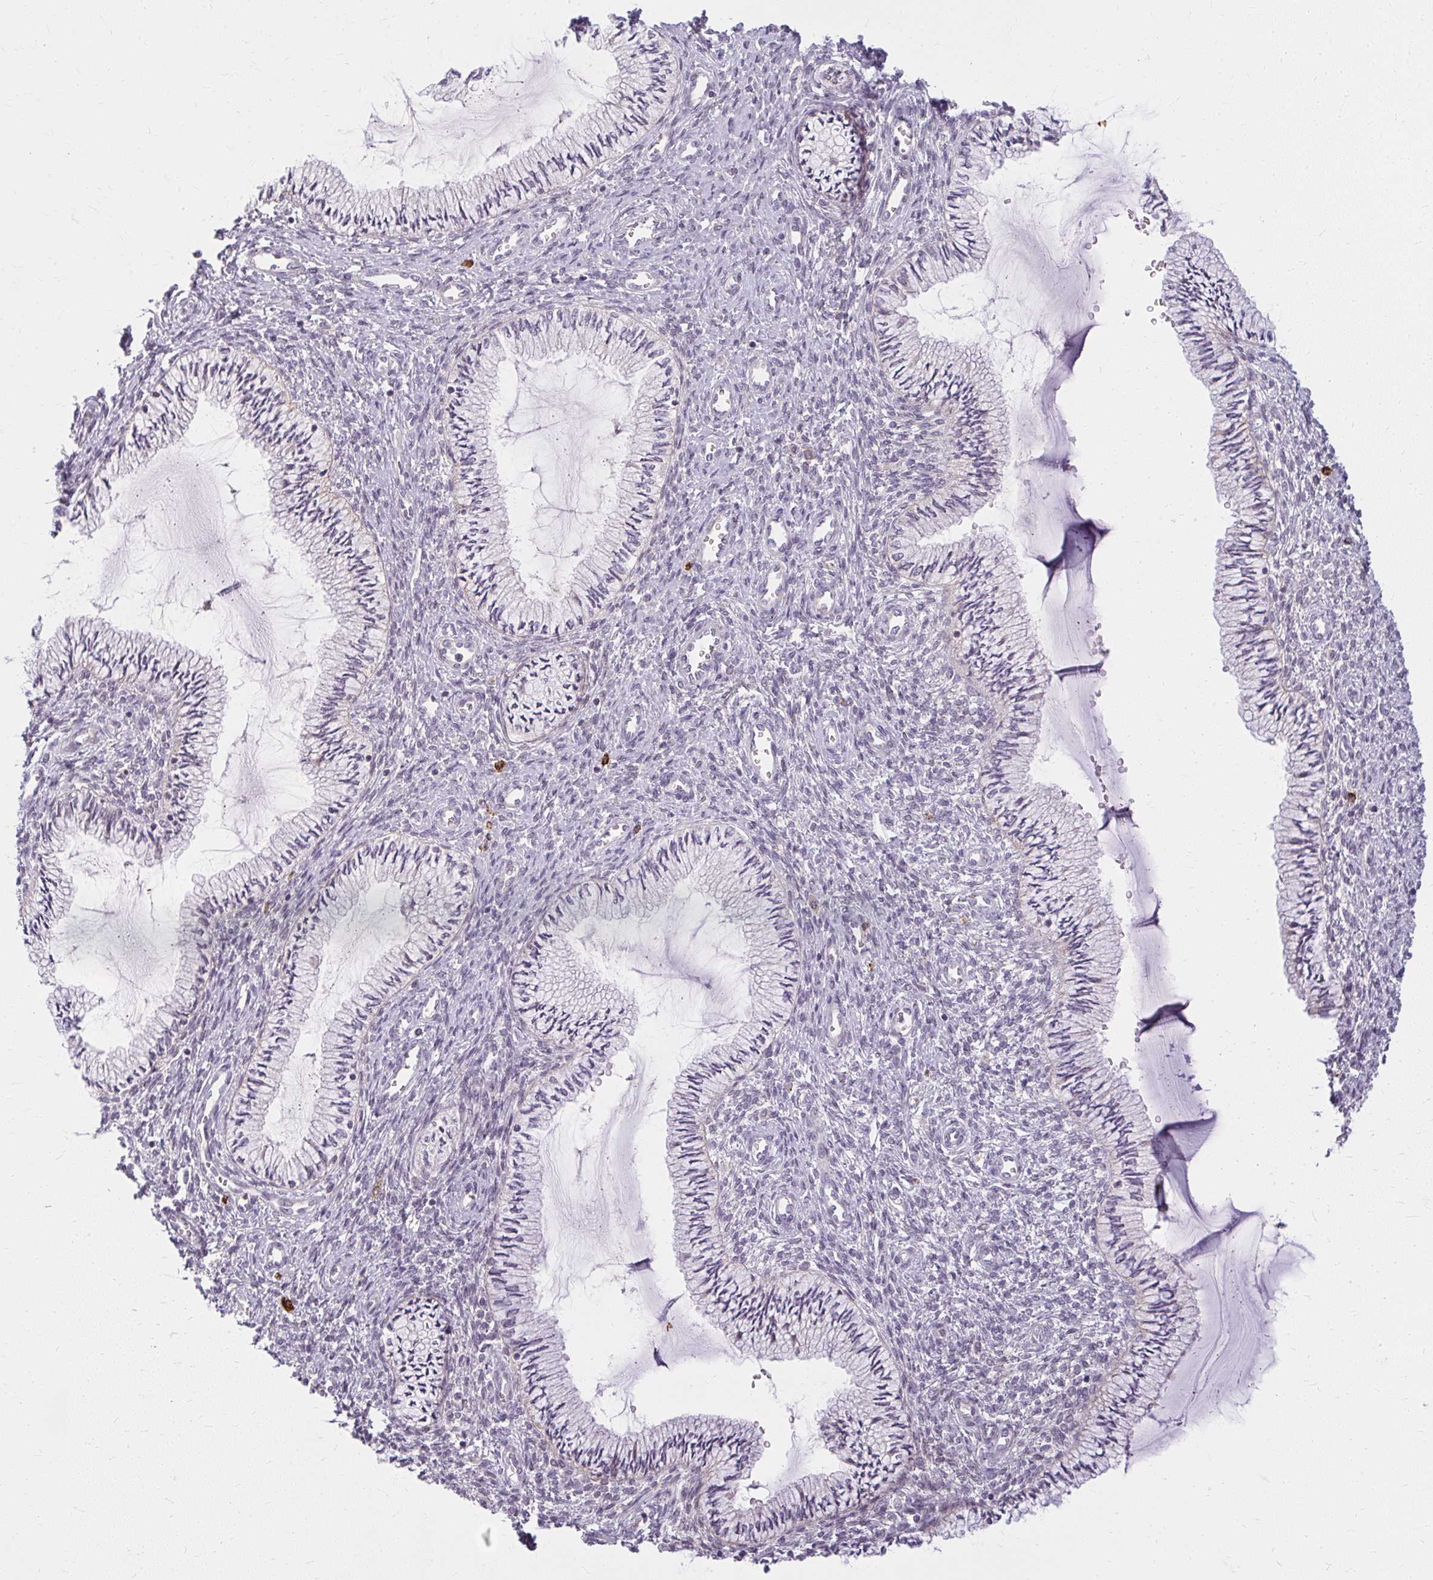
{"staining": {"intensity": "weak", "quantity": "25%-75%", "location": "cytoplasmic/membranous"}, "tissue": "cervix", "cell_type": "Glandular cells", "image_type": "normal", "snomed": [{"axis": "morphology", "description": "Normal tissue, NOS"}, {"axis": "topography", "description": "Cervix"}], "caption": "Cervix stained with DAB immunohistochemistry (IHC) exhibits low levels of weak cytoplasmic/membranous staining in about 25%-75% of glandular cells. (DAB IHC with brightfield microscopy, high magnification).", "gene": "ZFYVE26", "patient": {"sex": "female", "age": 24}}